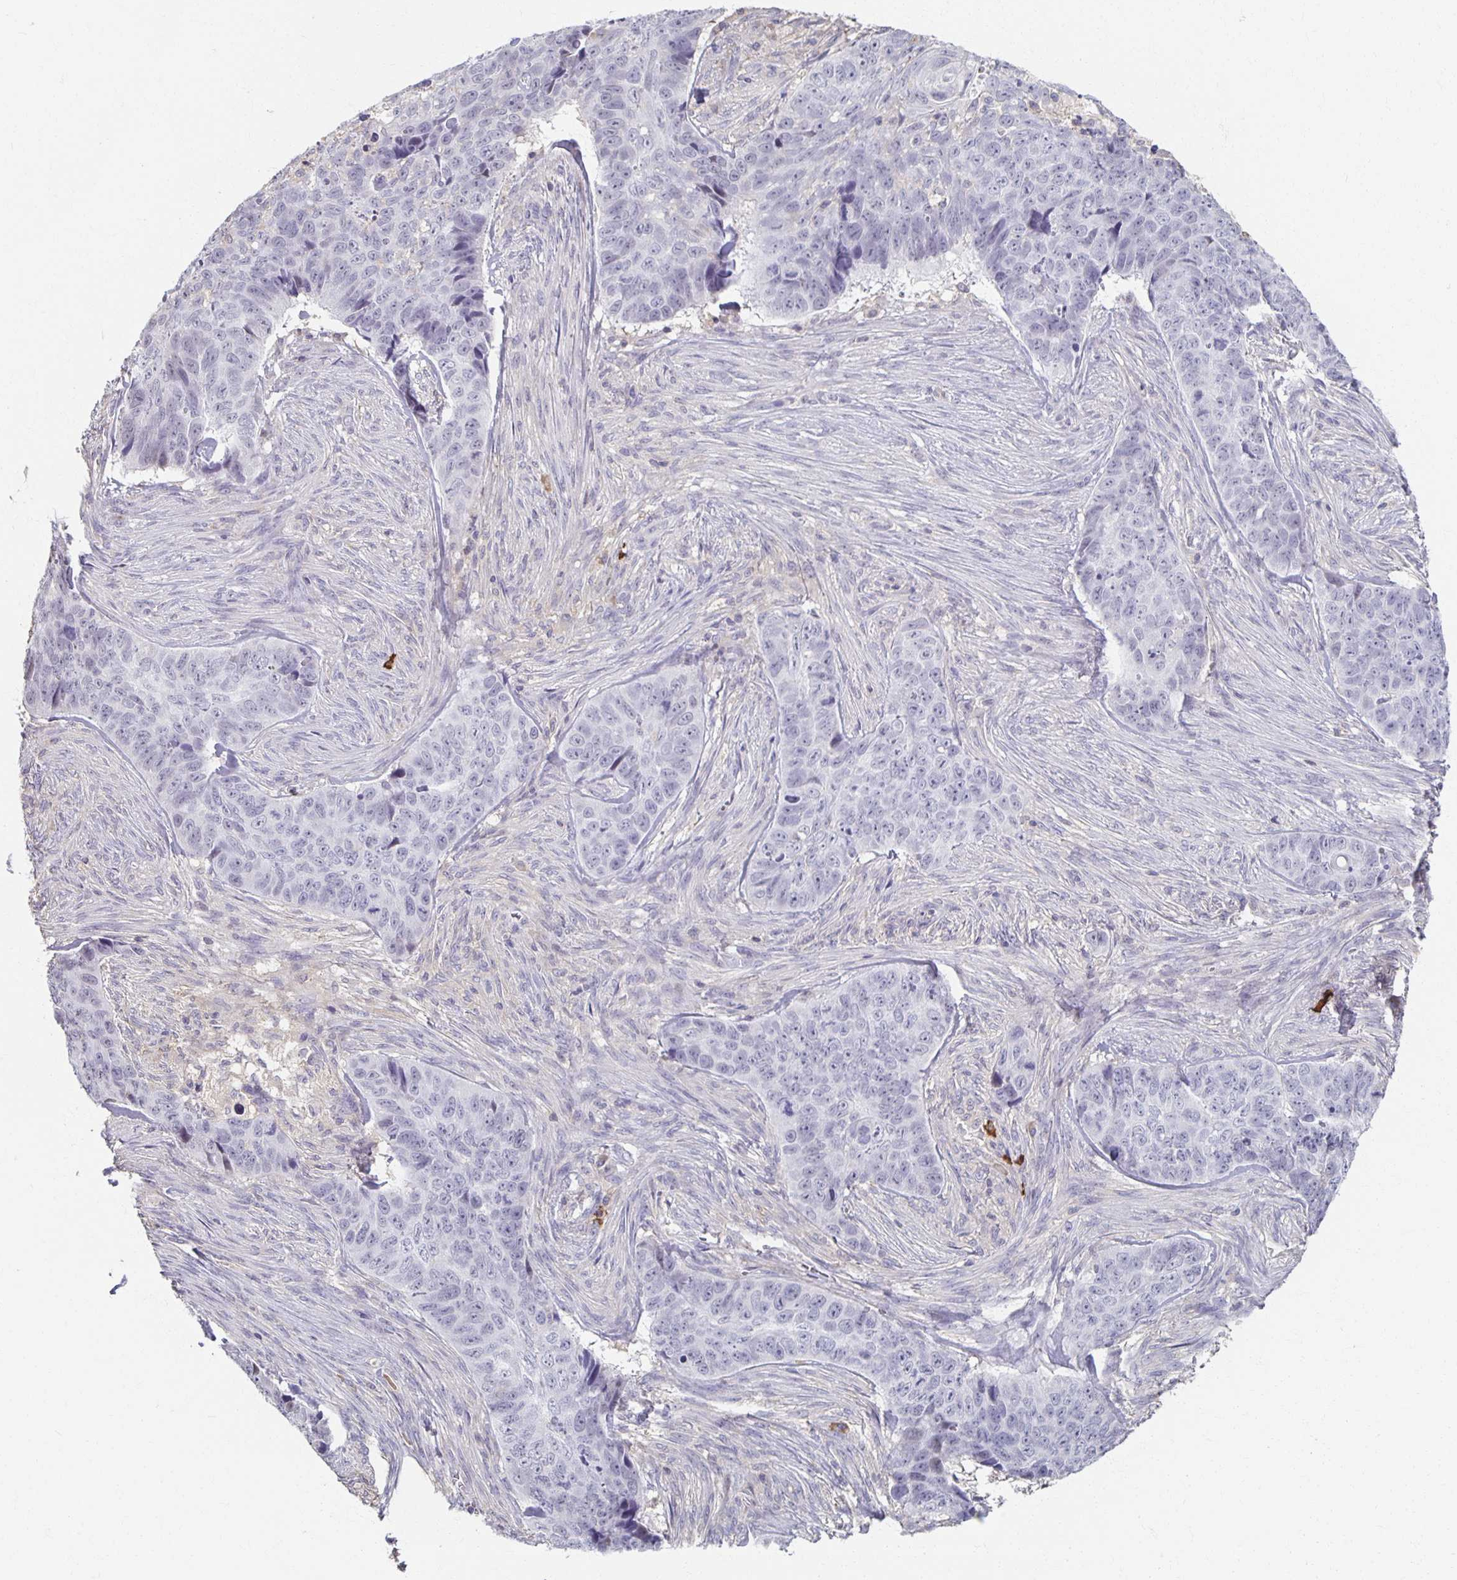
{"staining": {"intensity": "negative", "quantity": "none", "location": "none"}, "tissue": "skin cancer", "cell_type": "Tumor cells", "image_type": "cancer", "snomed": [{"axis": "morphology", "description": "Basal cell carcinoma"}, {"axis": "topography", "description": "Skin"}], "caption": "Immunohistochemical staining of skin cancer (basal cell carcinoma) reveals no significant staining in tumor cells.", "gene": "ZNF692", "patient": {"sex": "female", "age": 82}}